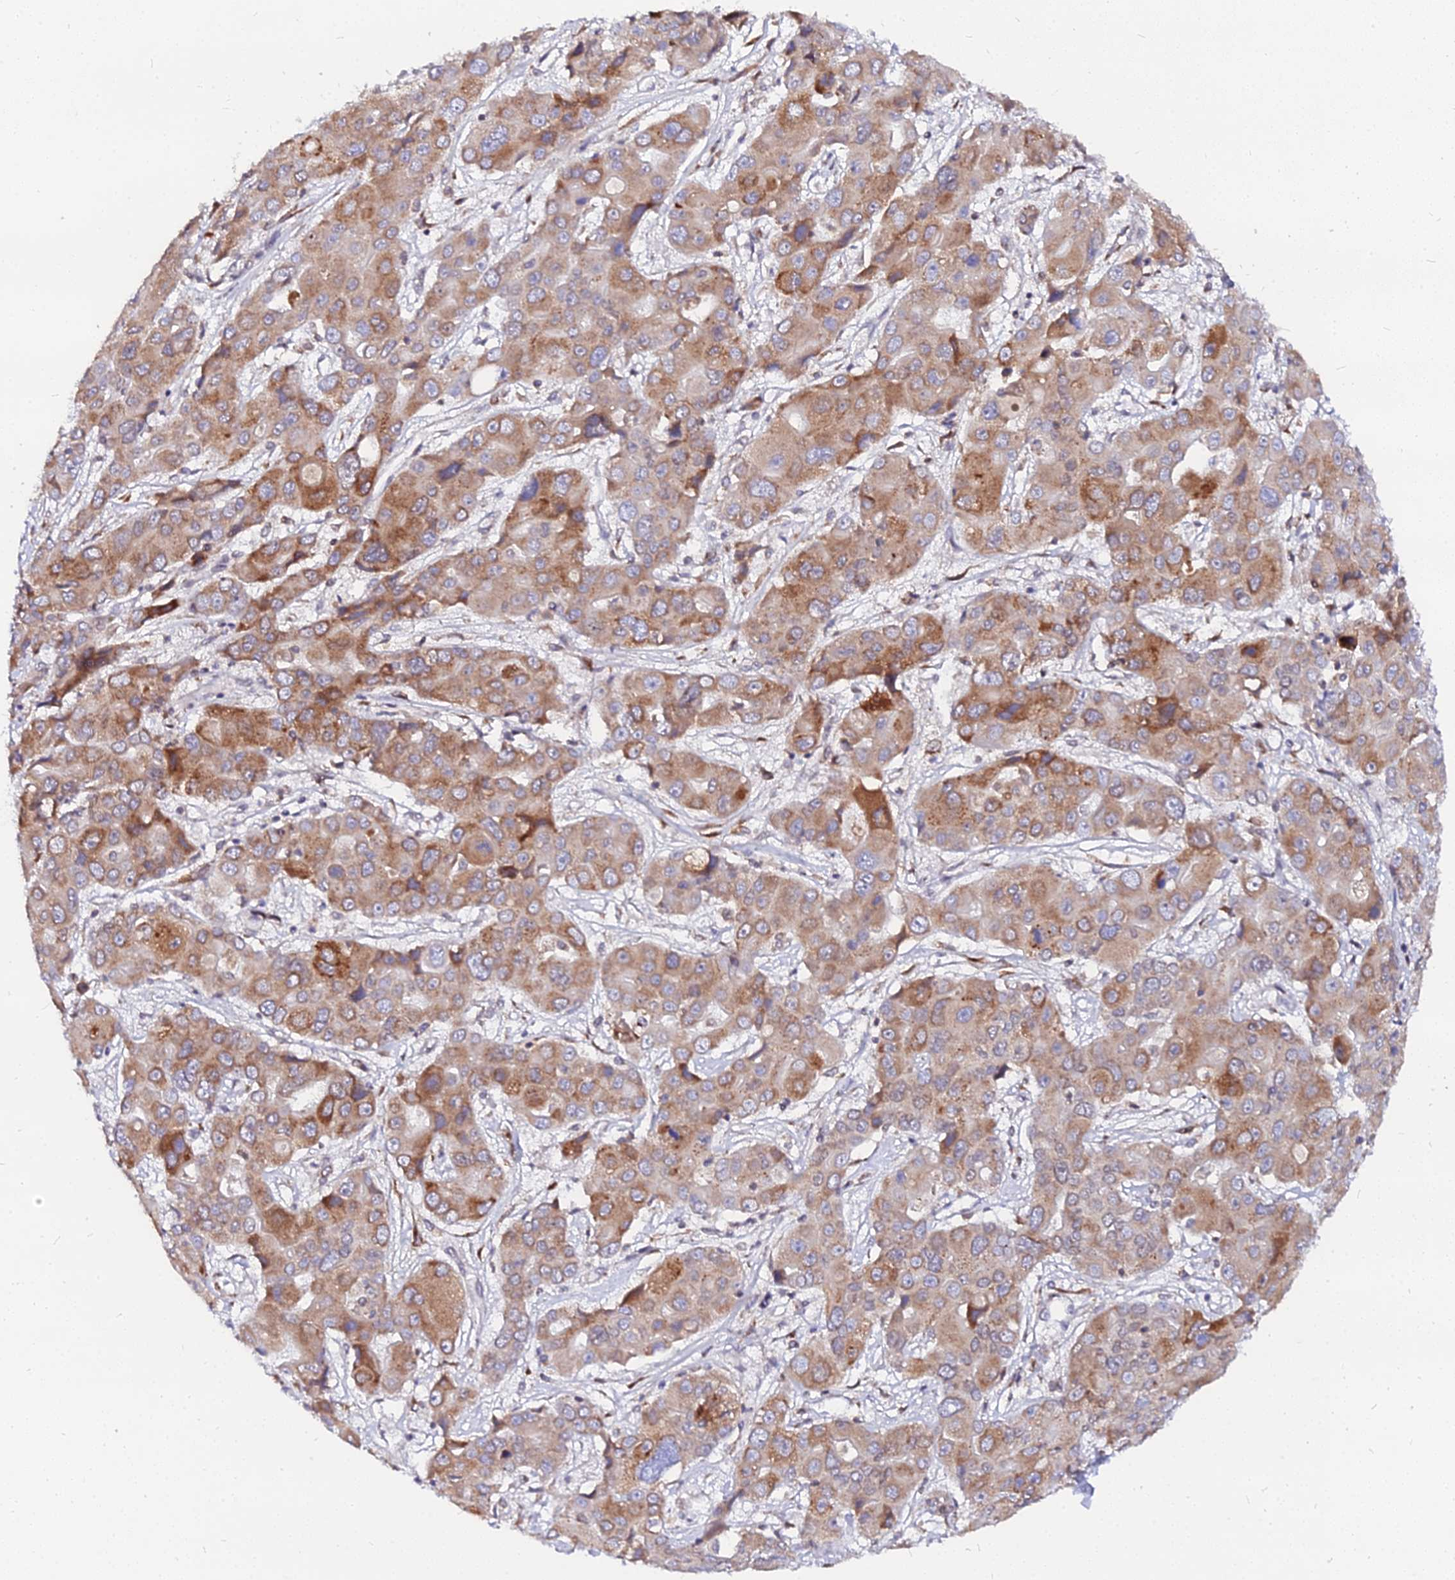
{"staining": {"intensity": "moderate", "quantity": ">75%", "location": "cytoplasmic/membranous"}, "tissue": "liver cancer", "cell_type": "Tumor cells", "image_type": "cancer", "snomed": [{"axis": "morphology", "description": "Cholangiocarcinoma"}, {"axis": "topography", "description": "Liver"}], "caption": "The photomicrograph shows staining of liver cholangiocarcinoma, revealing moderate cytoplasmic/membranous protein positivity (brown color) within tumor cells.", "gene": "RNF121", "patient": {"sex": "male", "age": 67}}